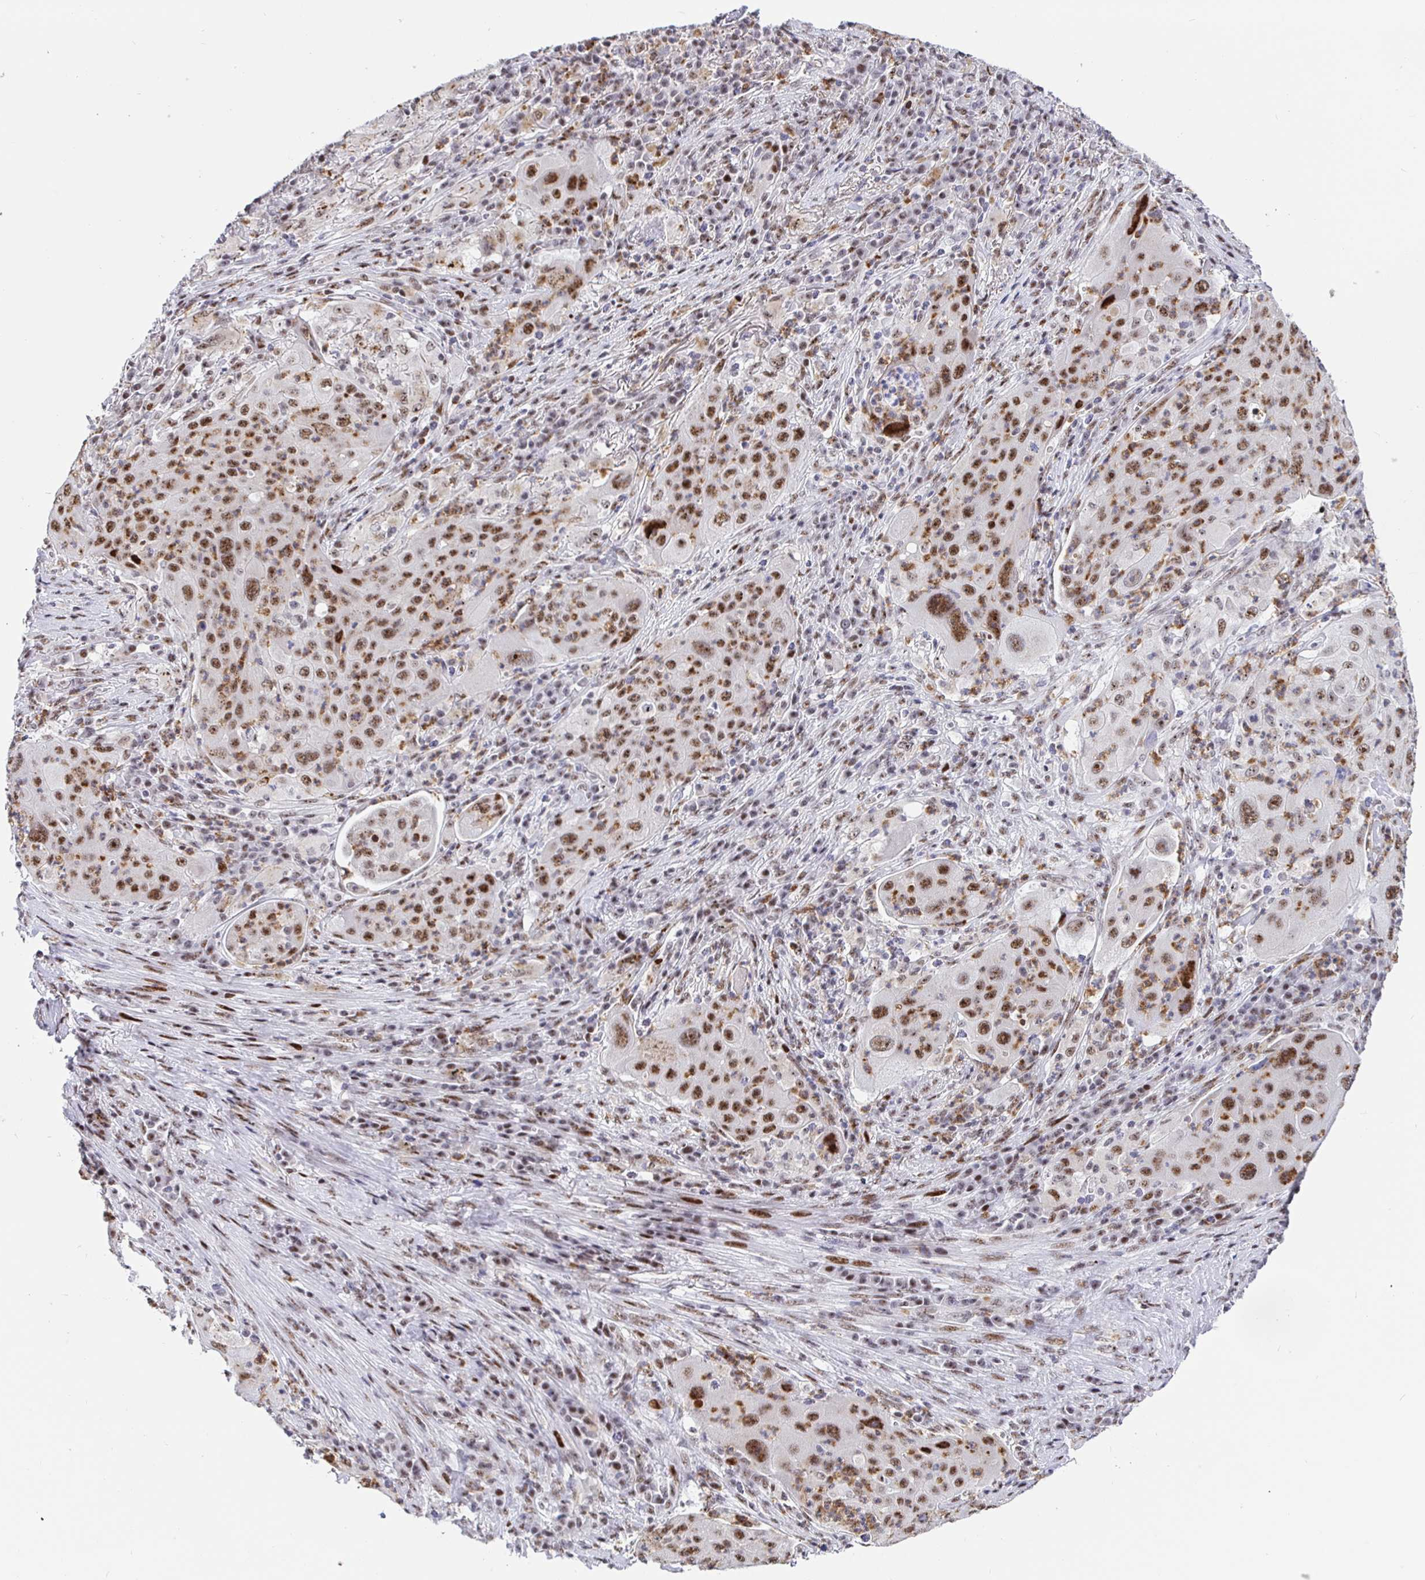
{"staining": {"intensity": "moderate", "quantity": ">75%", "location": "nuclear"}, "tissue": "lung cancer", "cell_type": "Tumor cells", "image_type": "cancer", "snomed": [{"axis": "morphology", "description": "Squamous cell carcinoma, NOS"}, {"axis": "topography", "description": "Lung"}], "caption": "Immunohistochemistry histopathology image of human lung cancer stained for a protein (brown), which exhibits medium levels of moderate nuclear positivity in about >75% of tumor cells.", "gene": "SETD5", "patient": {"sex": "female", "age": 59}}